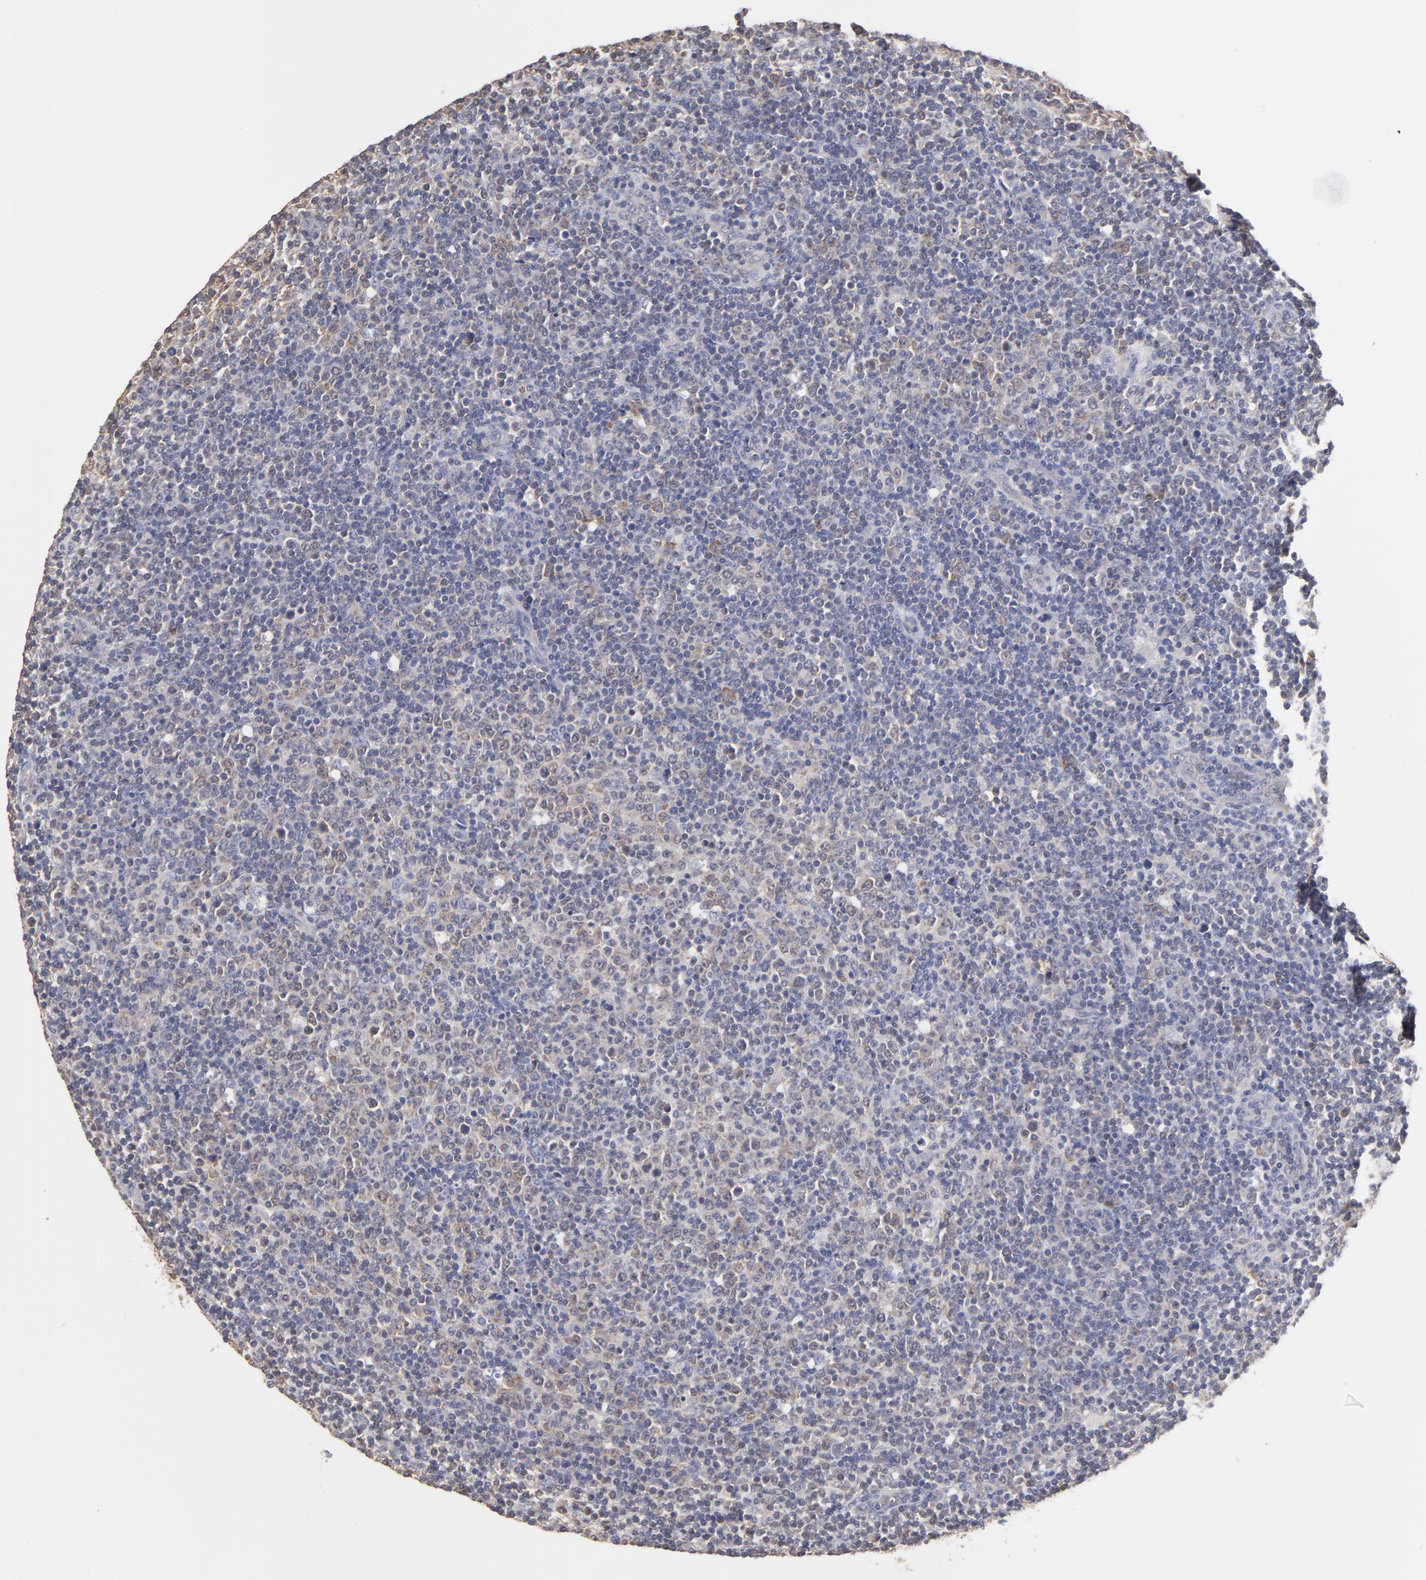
{"staining": {"intensity": "weak", "quantity": "25%-75%", "location": "cytoplasmic/membranous"}, "tissue": "lymphoma", "cell_type": "Tumor cells", "image_type": "cancer", "snomed": [{"axis": "morphology", "description": "Malignant lymphoma, non-Hodgkin's type, Low grade"}, {"axis": "topography", "description": "Lymph node"}], "caption": "Human lymphoma stained for a protein (brown) exhibits weak cytoplasmic/membranous positive positivity in about 25%-75% of tumor cells.", "gene": "CCT2", "patient": {"sex": "male", "age": 70}}